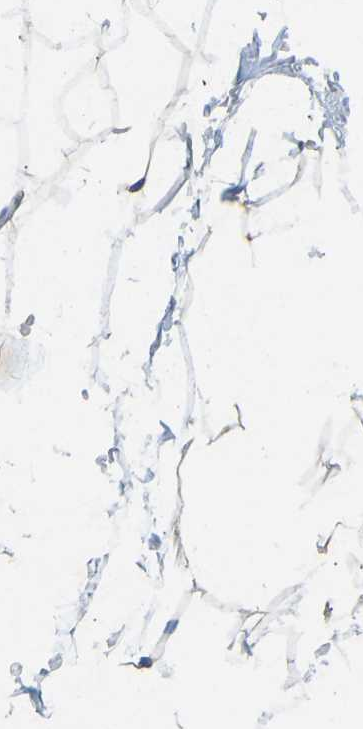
{"staining": {"intensity": "weak", "quantity": ">75%", "location": "cytoplasmic/membranous"}, "tissue": "adipose tissue", "cell_type": "Adipocytes", "image_type": "normal", "snomed": [{"axis": "morphology", "description": "Normal tissue, NOS"}, {"axis": "topography", "description": "Breast"}, {"axis": "topography", "description": "Soft tissue"}], "caption": "Immunohistochemical staining of unremarkable adipose tissue shows >75% levels of weak cytoplasmic/membranous protein expression in approximately >75% of adipocytes. (DAB (3,3'-diaminobenzidine) IHC, brown staining for protein, blue staining for nuclei).", "gene": "TECTA", "patient": {"sex": "female", "age": 75}}